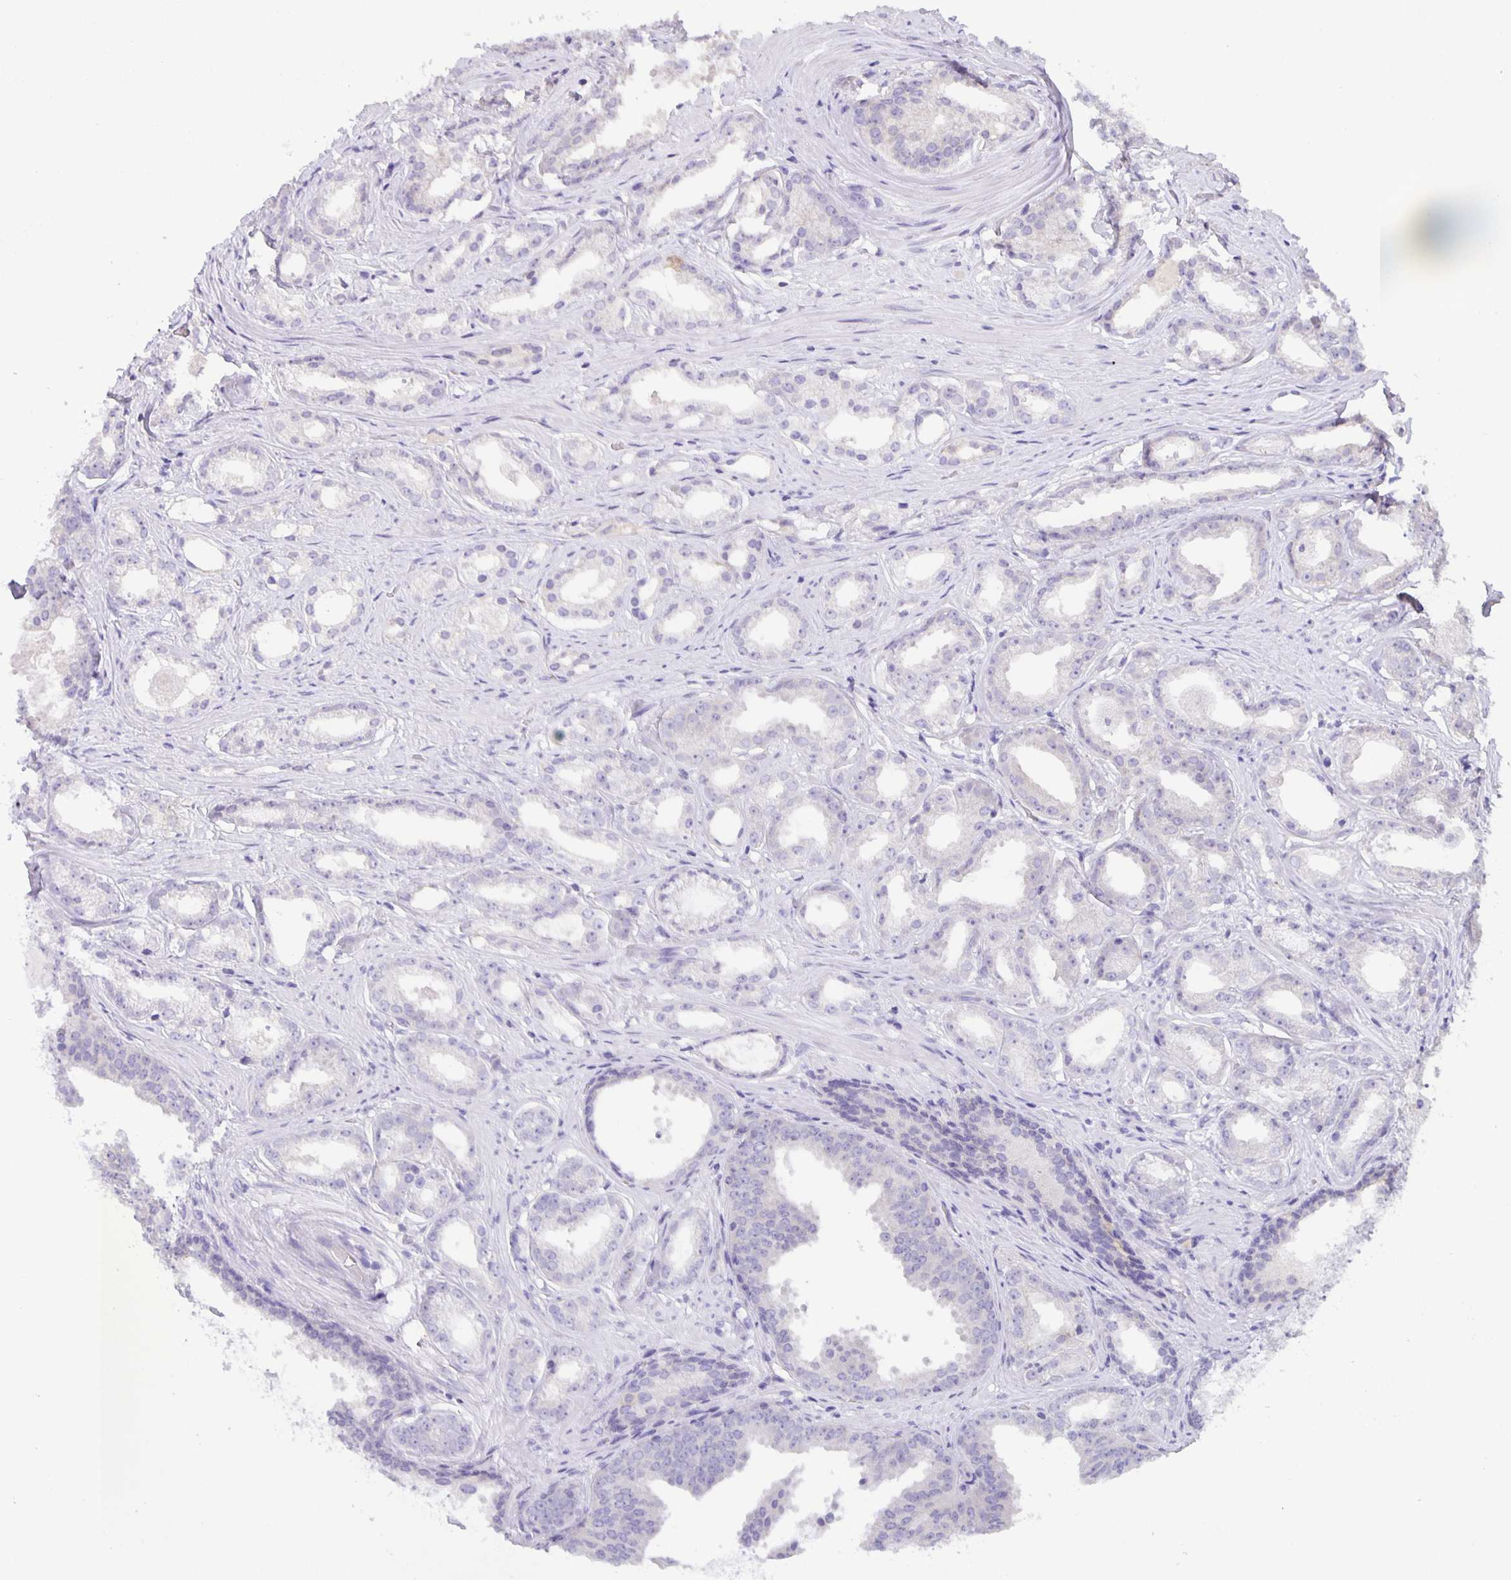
{"staining": {"intensity": "negative", "quantity": "none", "location": "none"}, "tissue": "prostate cancer", "cell_type": "Tumor cells", "image_type": "cancer", "snomed": [{"axis": "morphology", "description": "Adenocarcinoma, Low grade"}, {"axis": "topography", "description": "Prostate"}], "caption": "Image shows no protein positivity in tumor cells of prostate cancer (low-grade adenocarcinoma) tissue.", "gene": "PTPN3", "patient": {"sex": "male", "age": 65}}